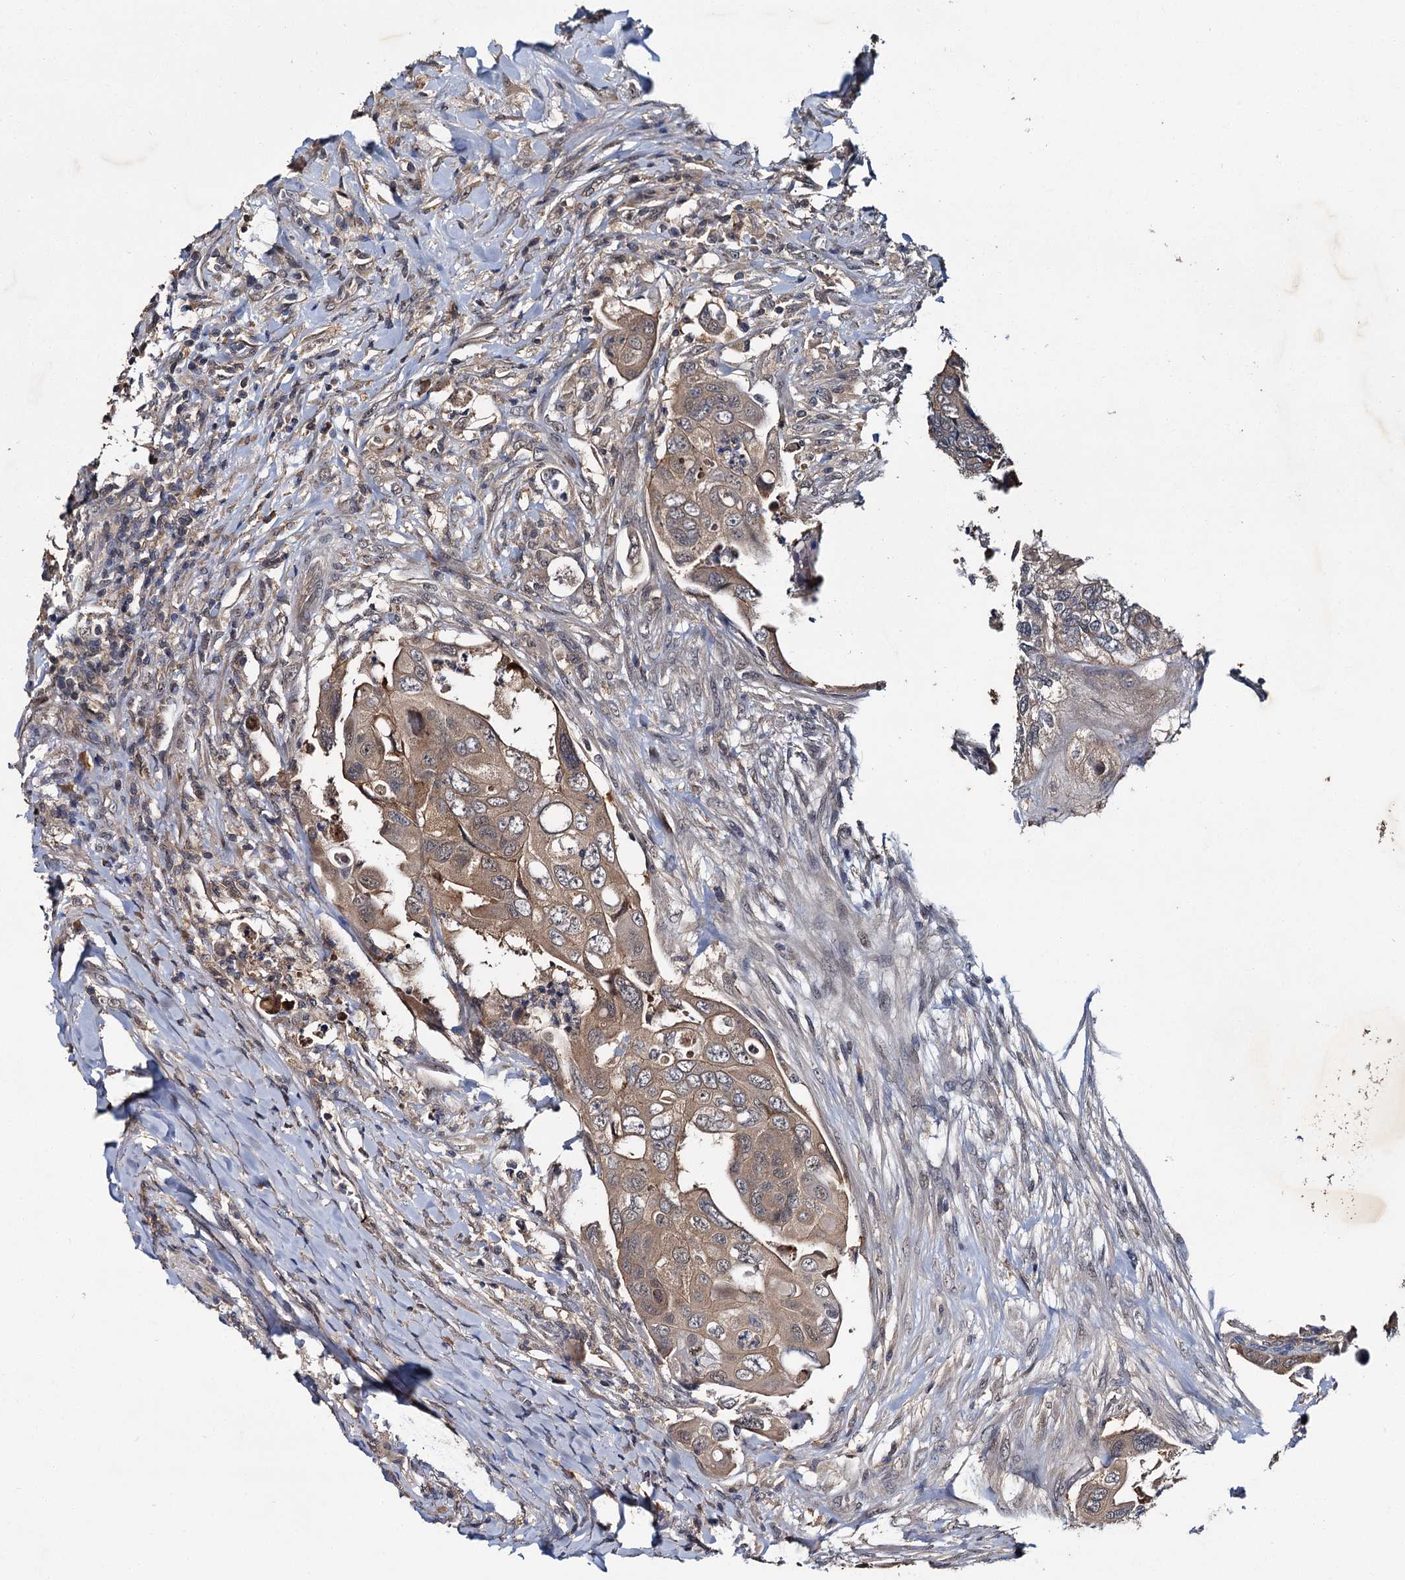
{"staining": {"intensity": "moderate", "quantity": ">75%", "location": "cytoplasmic/membranous"}, "tissue": "colorectal cancer", "cell_type": "Tumor cells", "image_type": "cancer", "snomed": [{"axis": "morphology", "description": "Adenocarcinoma, NOS"}, {"axis": "topography", "description": "Rectum"}], "caption": "Human colorectal cancer stained with a protein marker displays moderate staining in tumor cells.", "gene": "SLC46A3", "patient": {"sex": "male", "age": 63}}